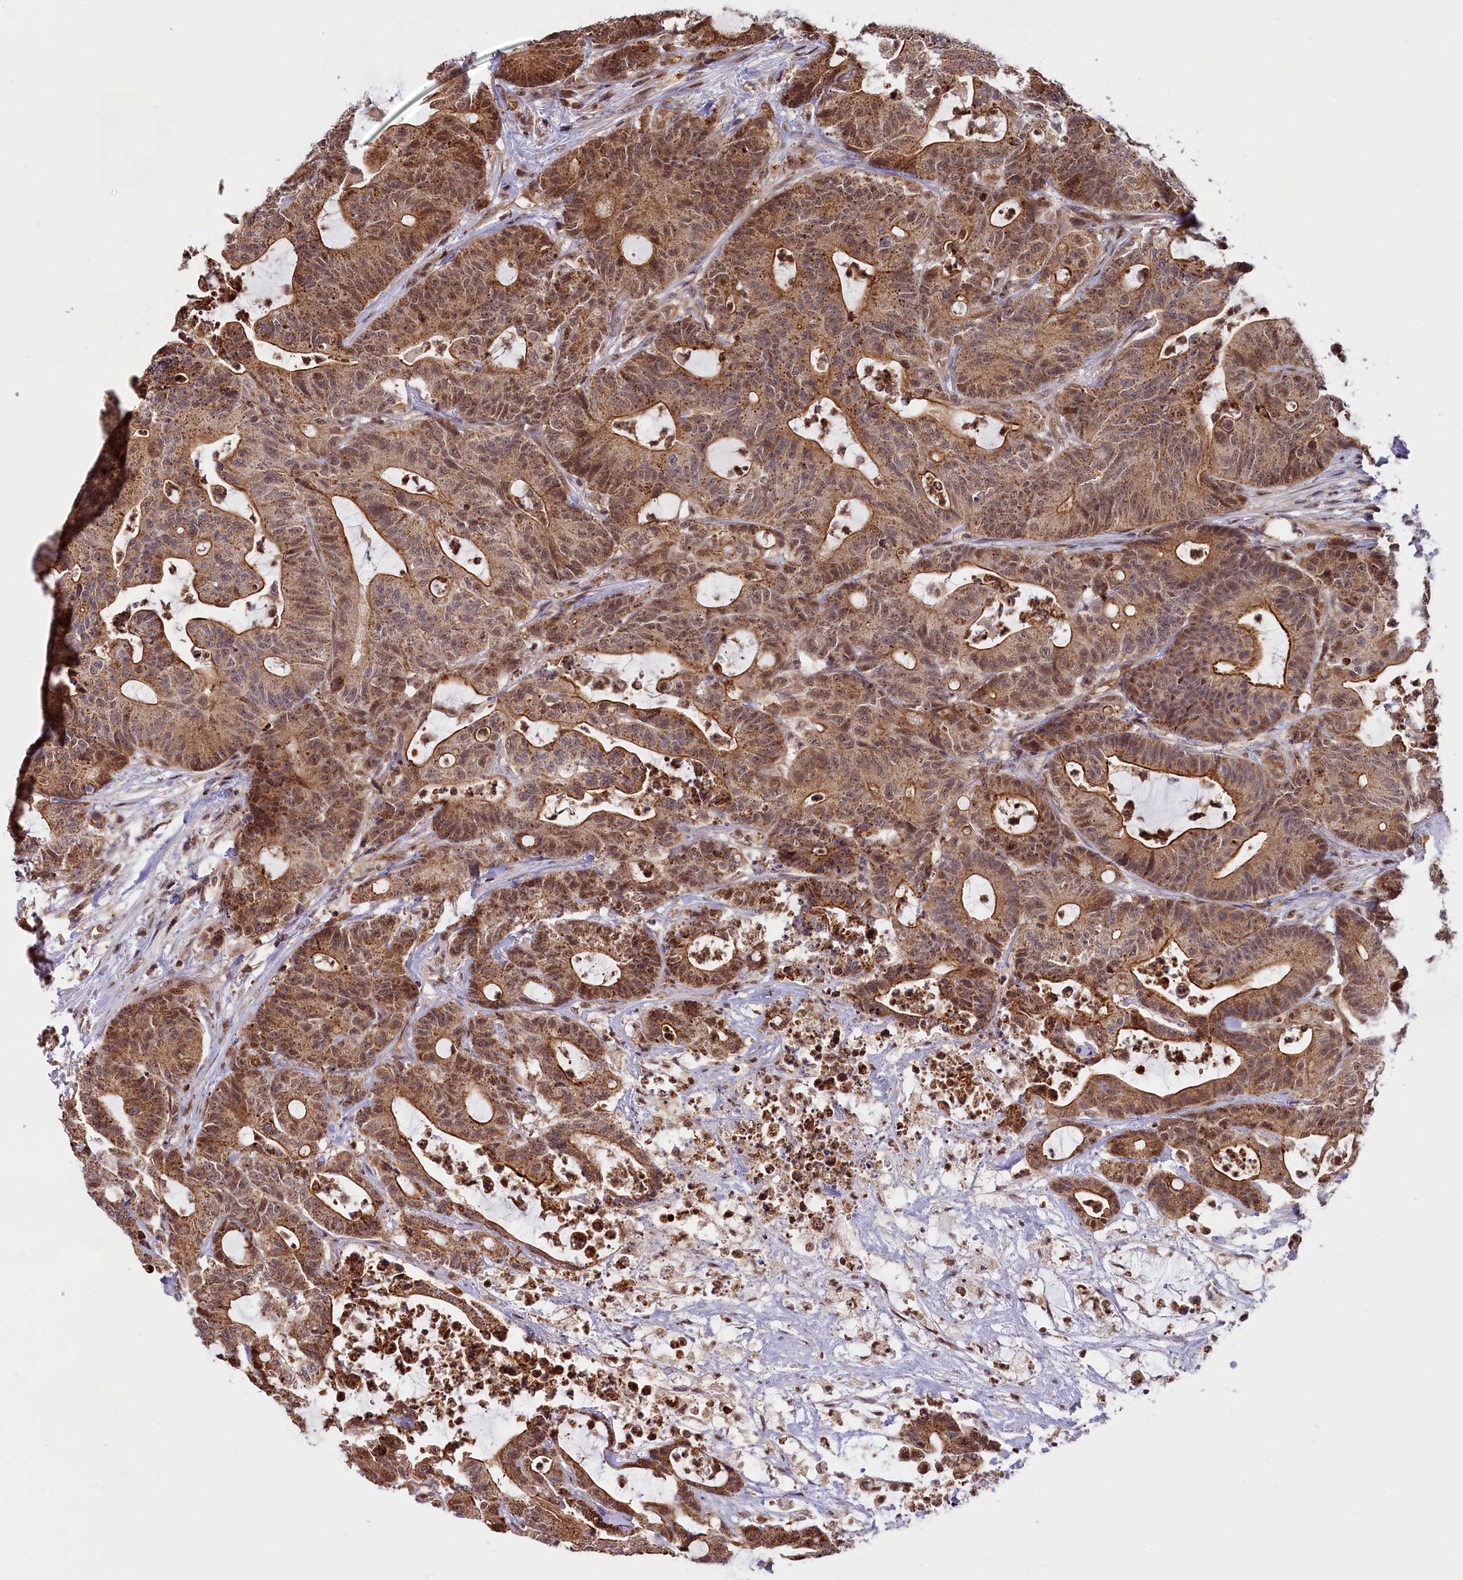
{"staining": {"intensity": "moderate", "quantity": ">75%", "location": "cytoplasmic/membranous,nuclear"}, "tissue": "colorectal cancer", "cell_type": "Tumor cells", "image_type": "cancer", "snomed": [{"axis": "morphology", "description": "Adenocarcinoma, NOS"}, {"axis": "topography", "description": "Colon"}], "caption": "The image displays immunohistochemical staining of colorectal cancer (adenocarcinoma). There is moderate cytoplasmic/membranous and nuclear expression is appreciated in approximately >75% of tumor cells.", "gene": "CARD8", "patient": {"sex": "female", "age": 84}}